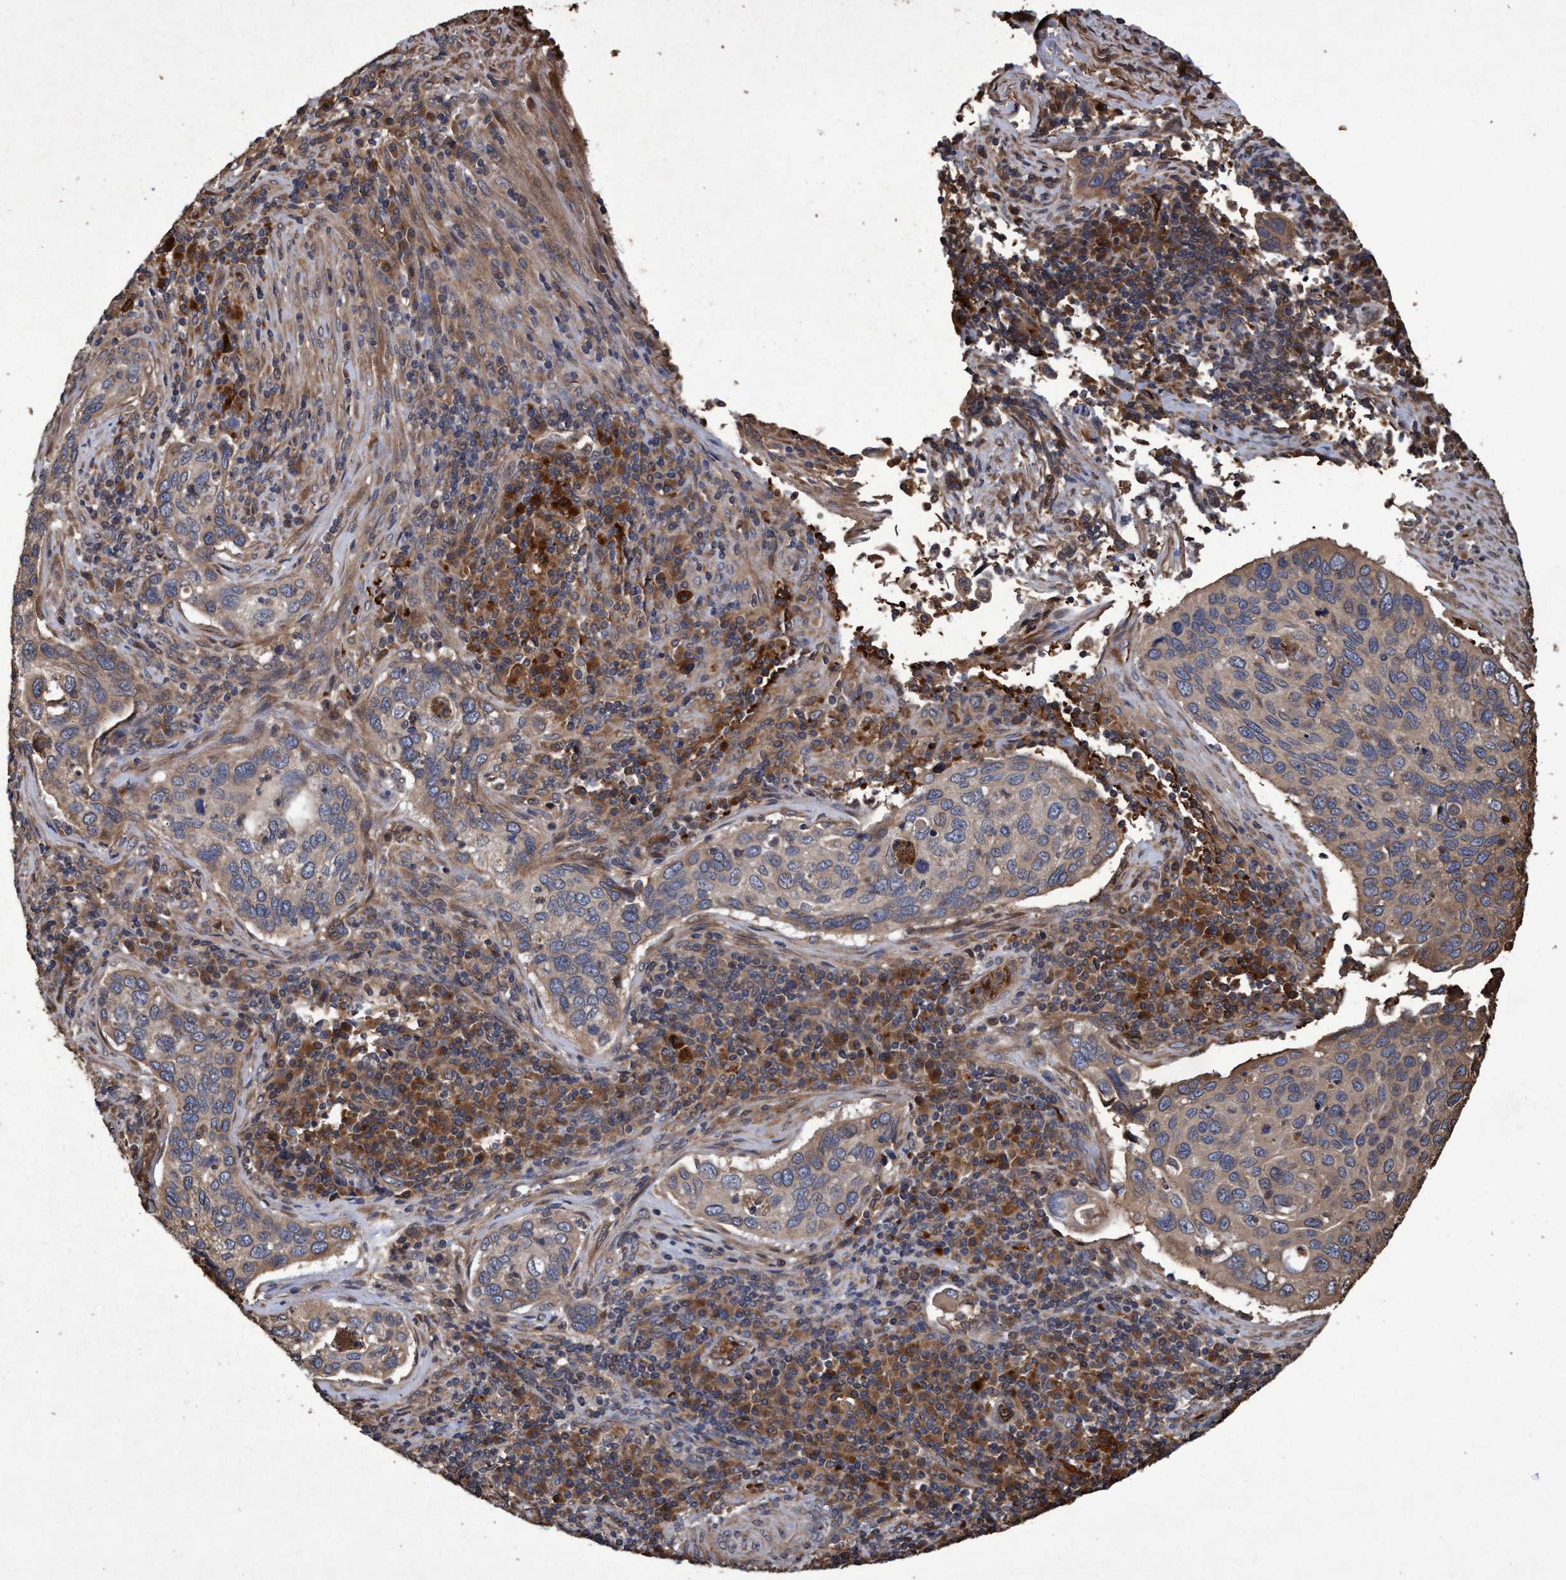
{"staining": {"intensity": "weak", "quantity": ">75%", "location": "cytoplasmic/membranous"}, "tissue": "cervical cancer", "cell_type": "Tumor cells", "image_type": "cancer", "snomed": [{"axis": "morphology", "description": "Squamous cell carcinoma, NOS"}, {"axis": "topography", "description": "Cervix"}], "caption": "This micrograph shows immunohistochemistry (IHC) staining of squamous cell carcinoma (cervical), with low weak cytoplasmic/membranous expression in about >75% of tumor cells.", "gene": "CHMP6", "patient": {"sex": "female", "age": 53}}